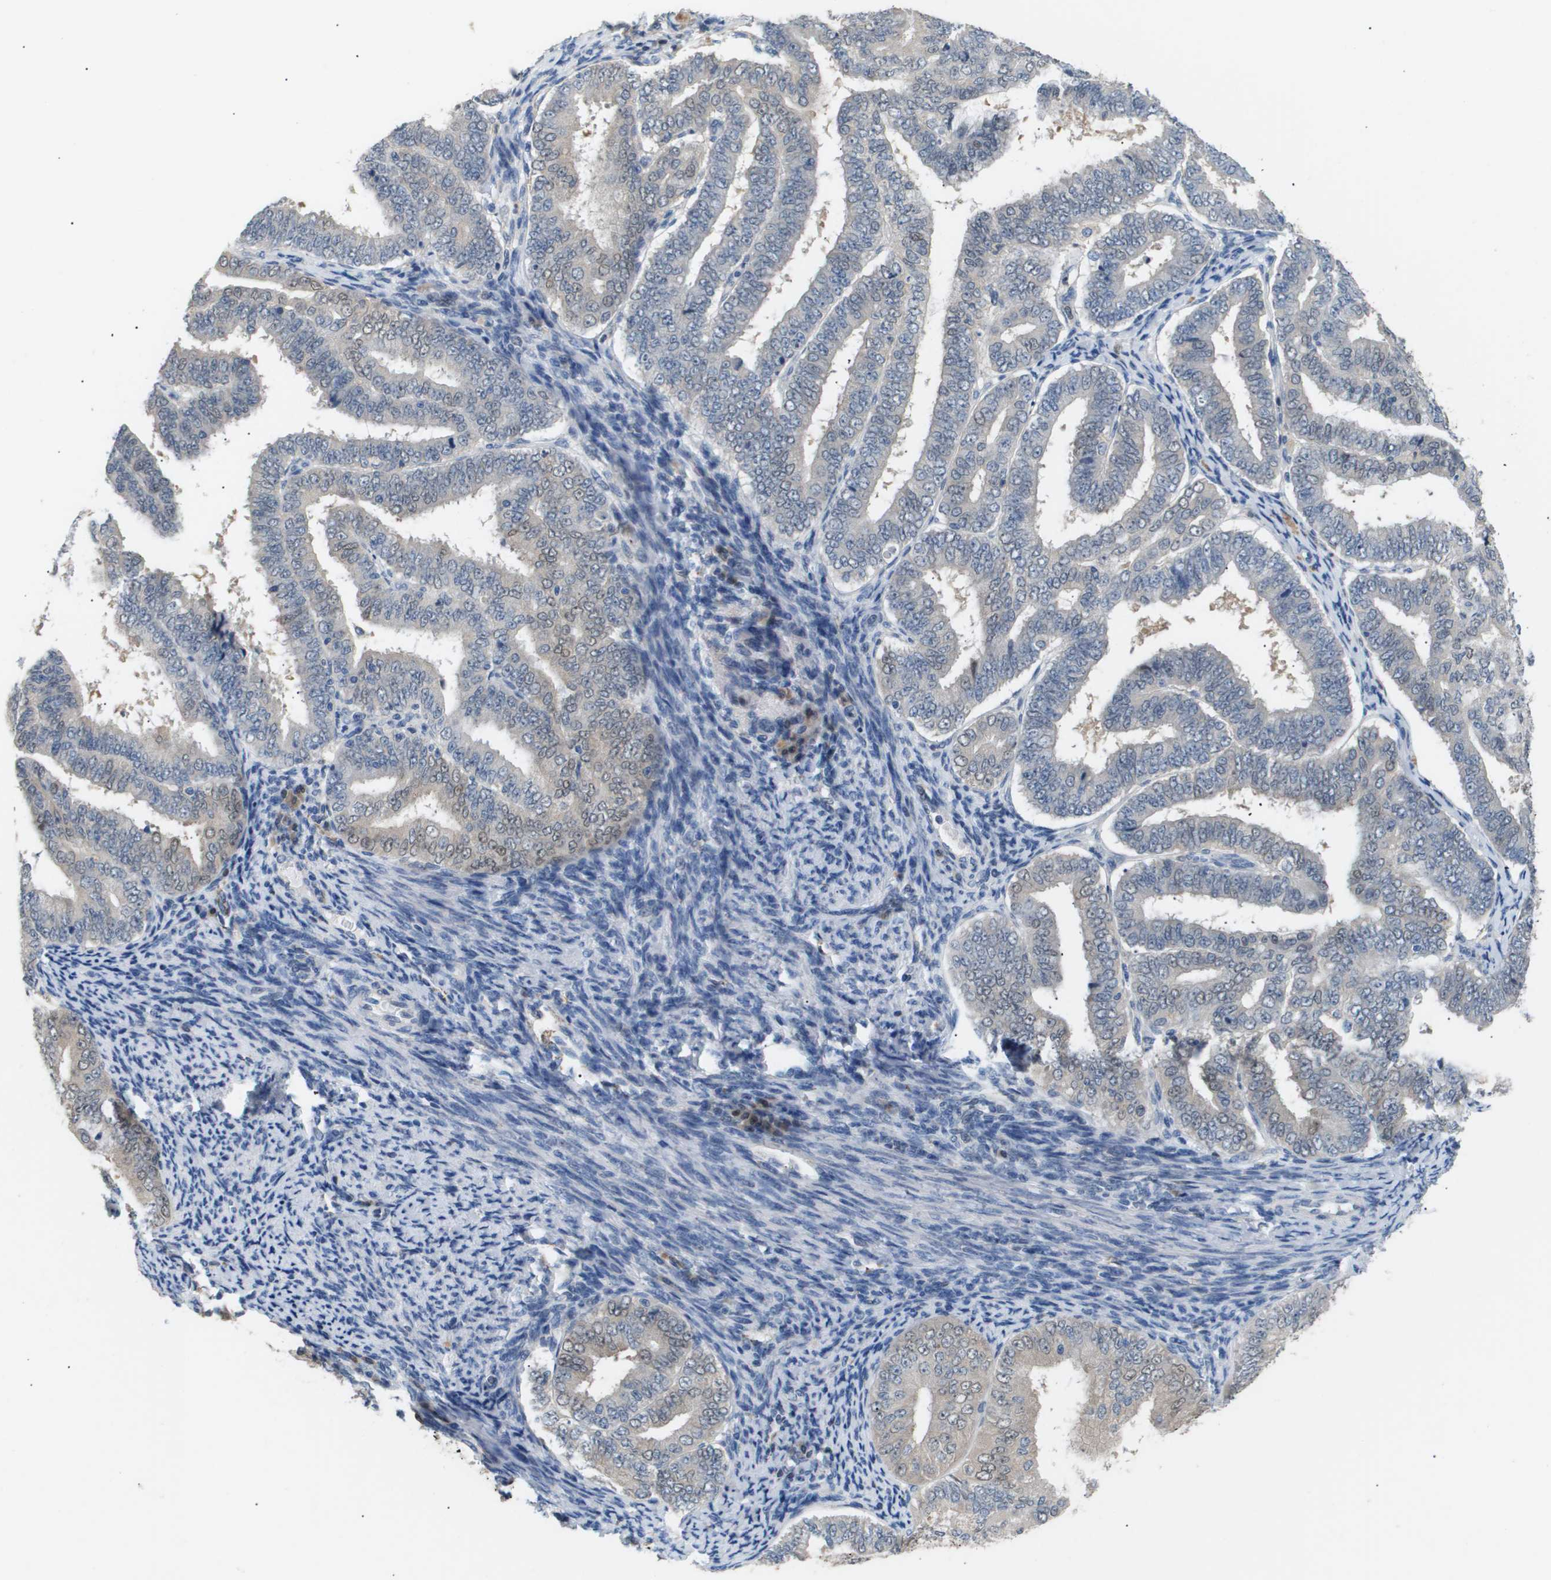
{"staining": {"intensity": "weak", "quantity": "<25%", "location": "nuclear"}, "tissue": "endometrial cancer", "cell_type": "Tumor cells", "image_type": "cancer", "snomed": [{"axis": "morphology", "description": "Adenocarcinoma, NOS"}, {"axis": "topography", "description": "Endometrium"}], "caption": "Tumor cells show no significant expression in endometrial cancer.", "gene": "AKR1A1", "patient": {"sex": "female", "age": 63}}